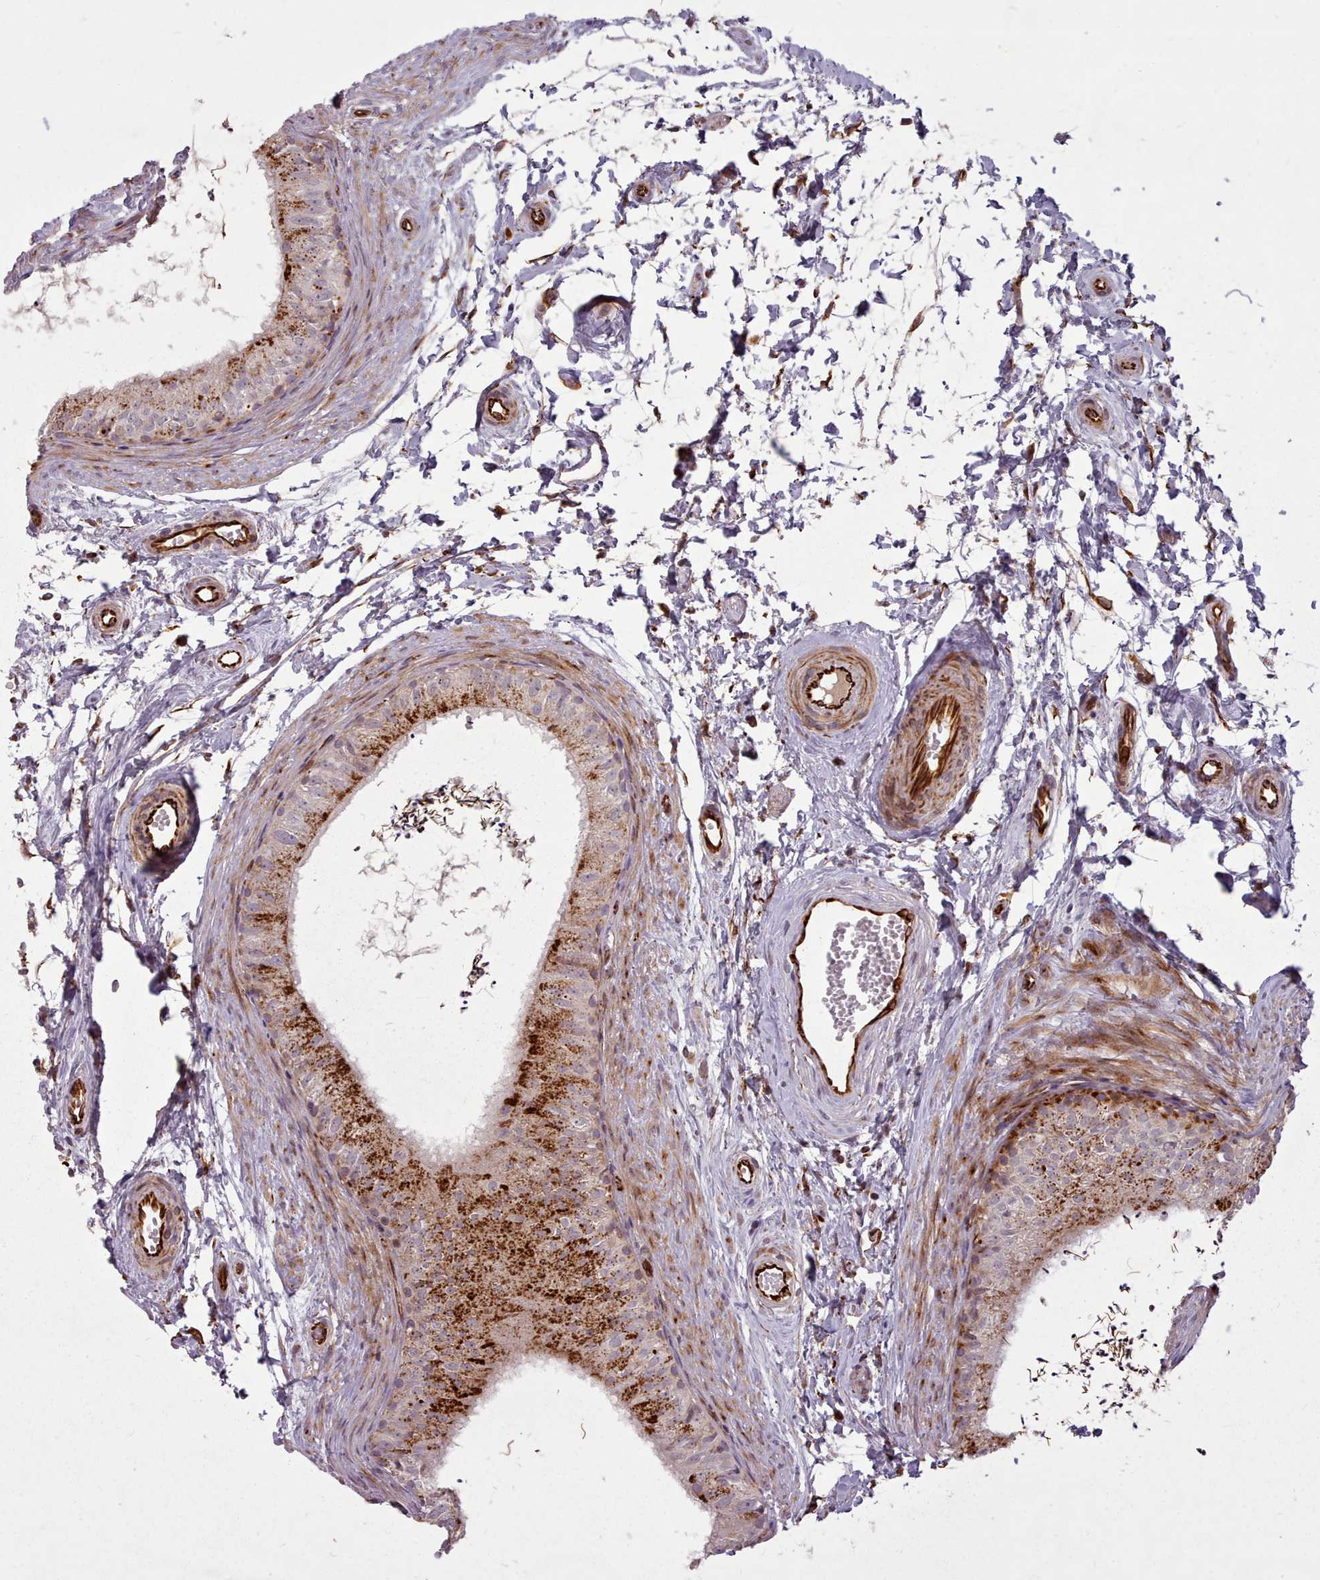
{"staining": {"intensity": "strong", "quantity": ">75%", "location": "cytoplasmic/membranous"}, "tissue": "epididymis", "cell_type": "Glandular cells", "image_type": "normal", "snomed": [{"axis": "morphology", "description": "Normal tissue, NOS"}, {"axis": "topography", "description": "Epididymis"}], "caption": "IHC micrograph of normal epididymis stained for a protein (brown), which demonstrates high levels of strong cytoplasmic/membranous expression in approximately >75% of glandular cells.", "gene": "GBGT1", "patient": {"sex": "male", "age": 56}}